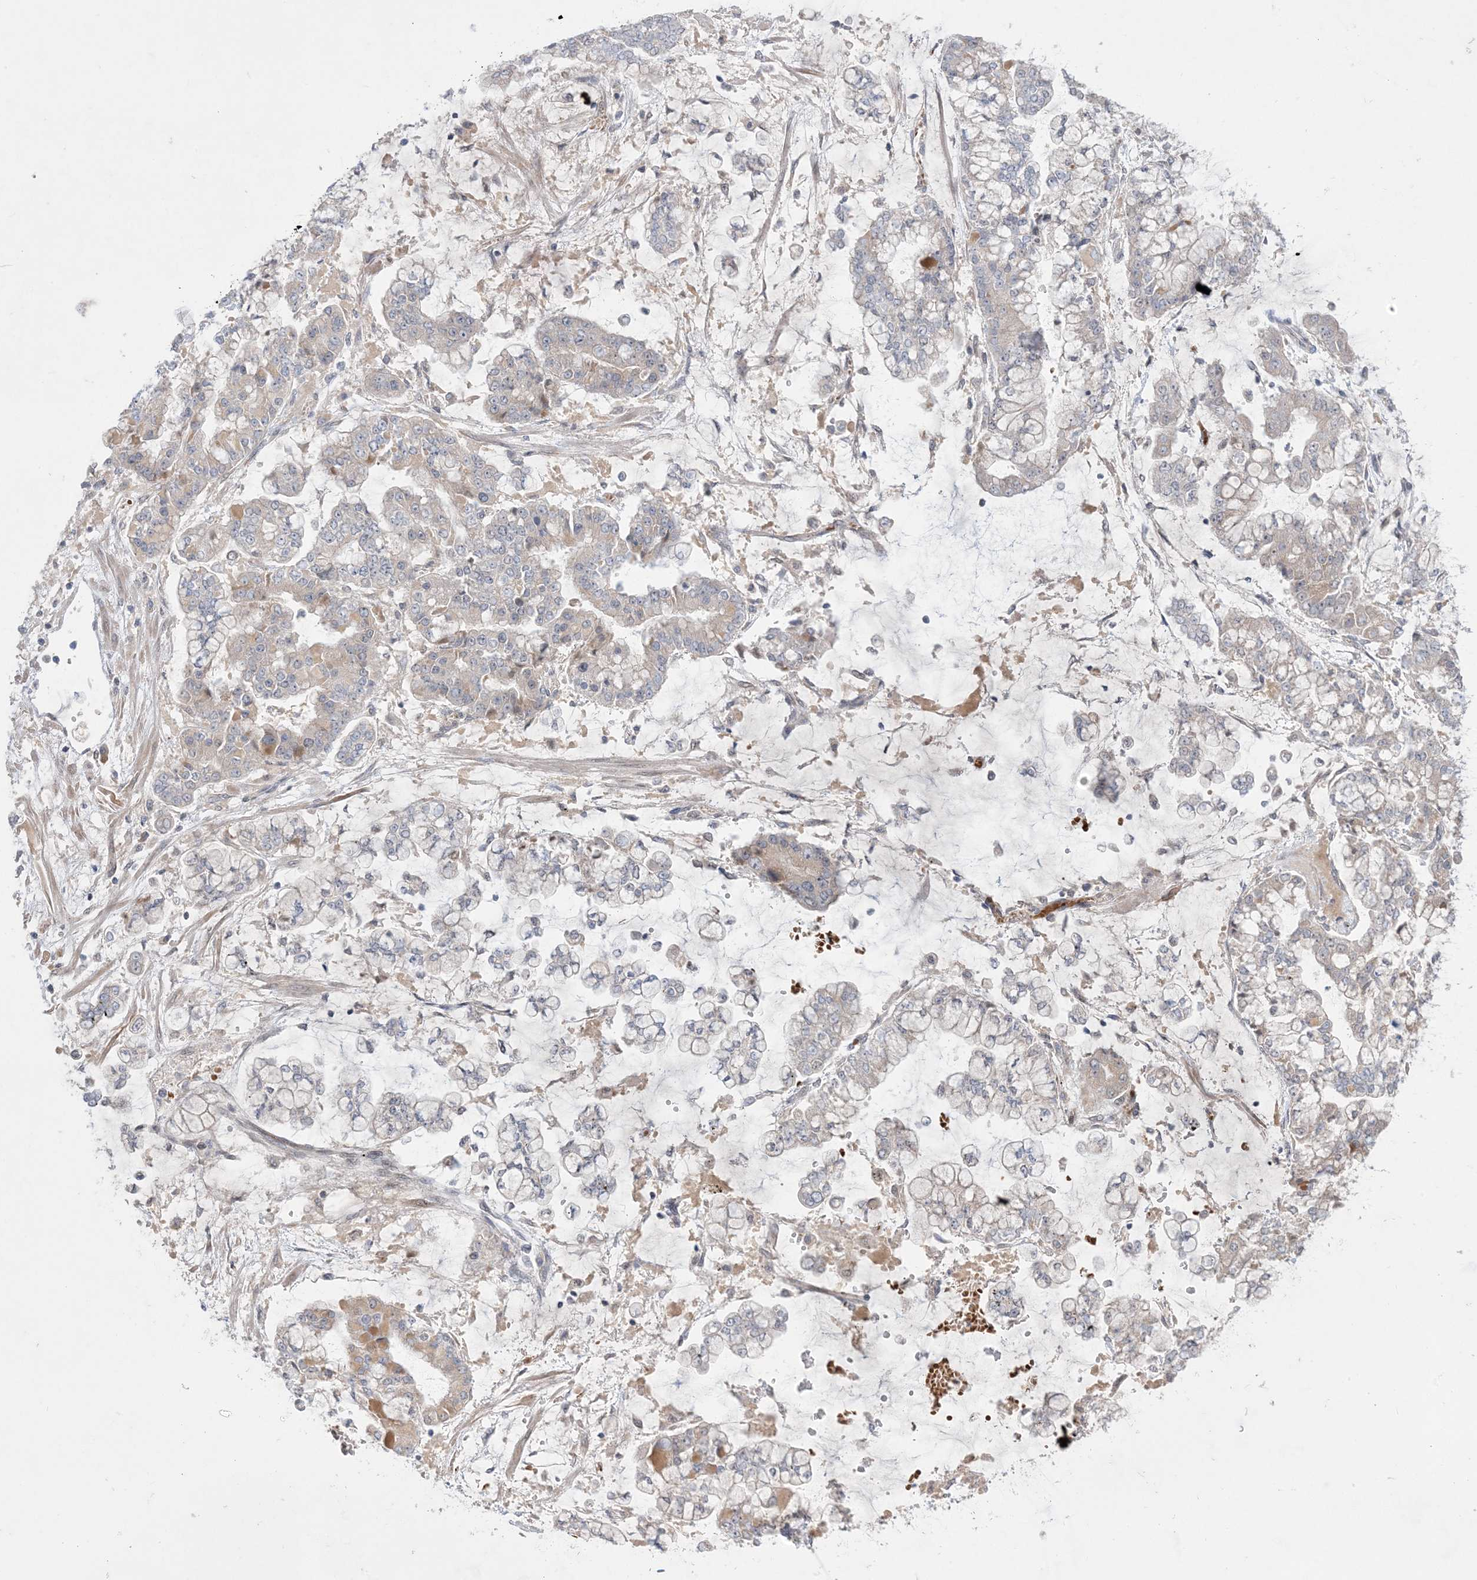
{"staining": {"intensity": "negative", "quantity": "none", "location": "none"}, "tissue": "stomach cancer", "cell_type": "Tumor cells", "image_type": "cancer", "snomed": [{"axis": "morphology", "description": "Normal tissue, NOS"}, {"axis": "morphology", "description": "Adenocarcinoma, NOS"}, {"axis": "topography", "description": "Stomach, upper"}, {"axis": "topography", "description": "Stomach"}], "caption": "Immunohistochemical staining of human adenocarcinoma (stomach) reveals no significant positivity in tumor cells.", "gene": "MMGT1", "patient": {"sex": "male", "age": 76}}